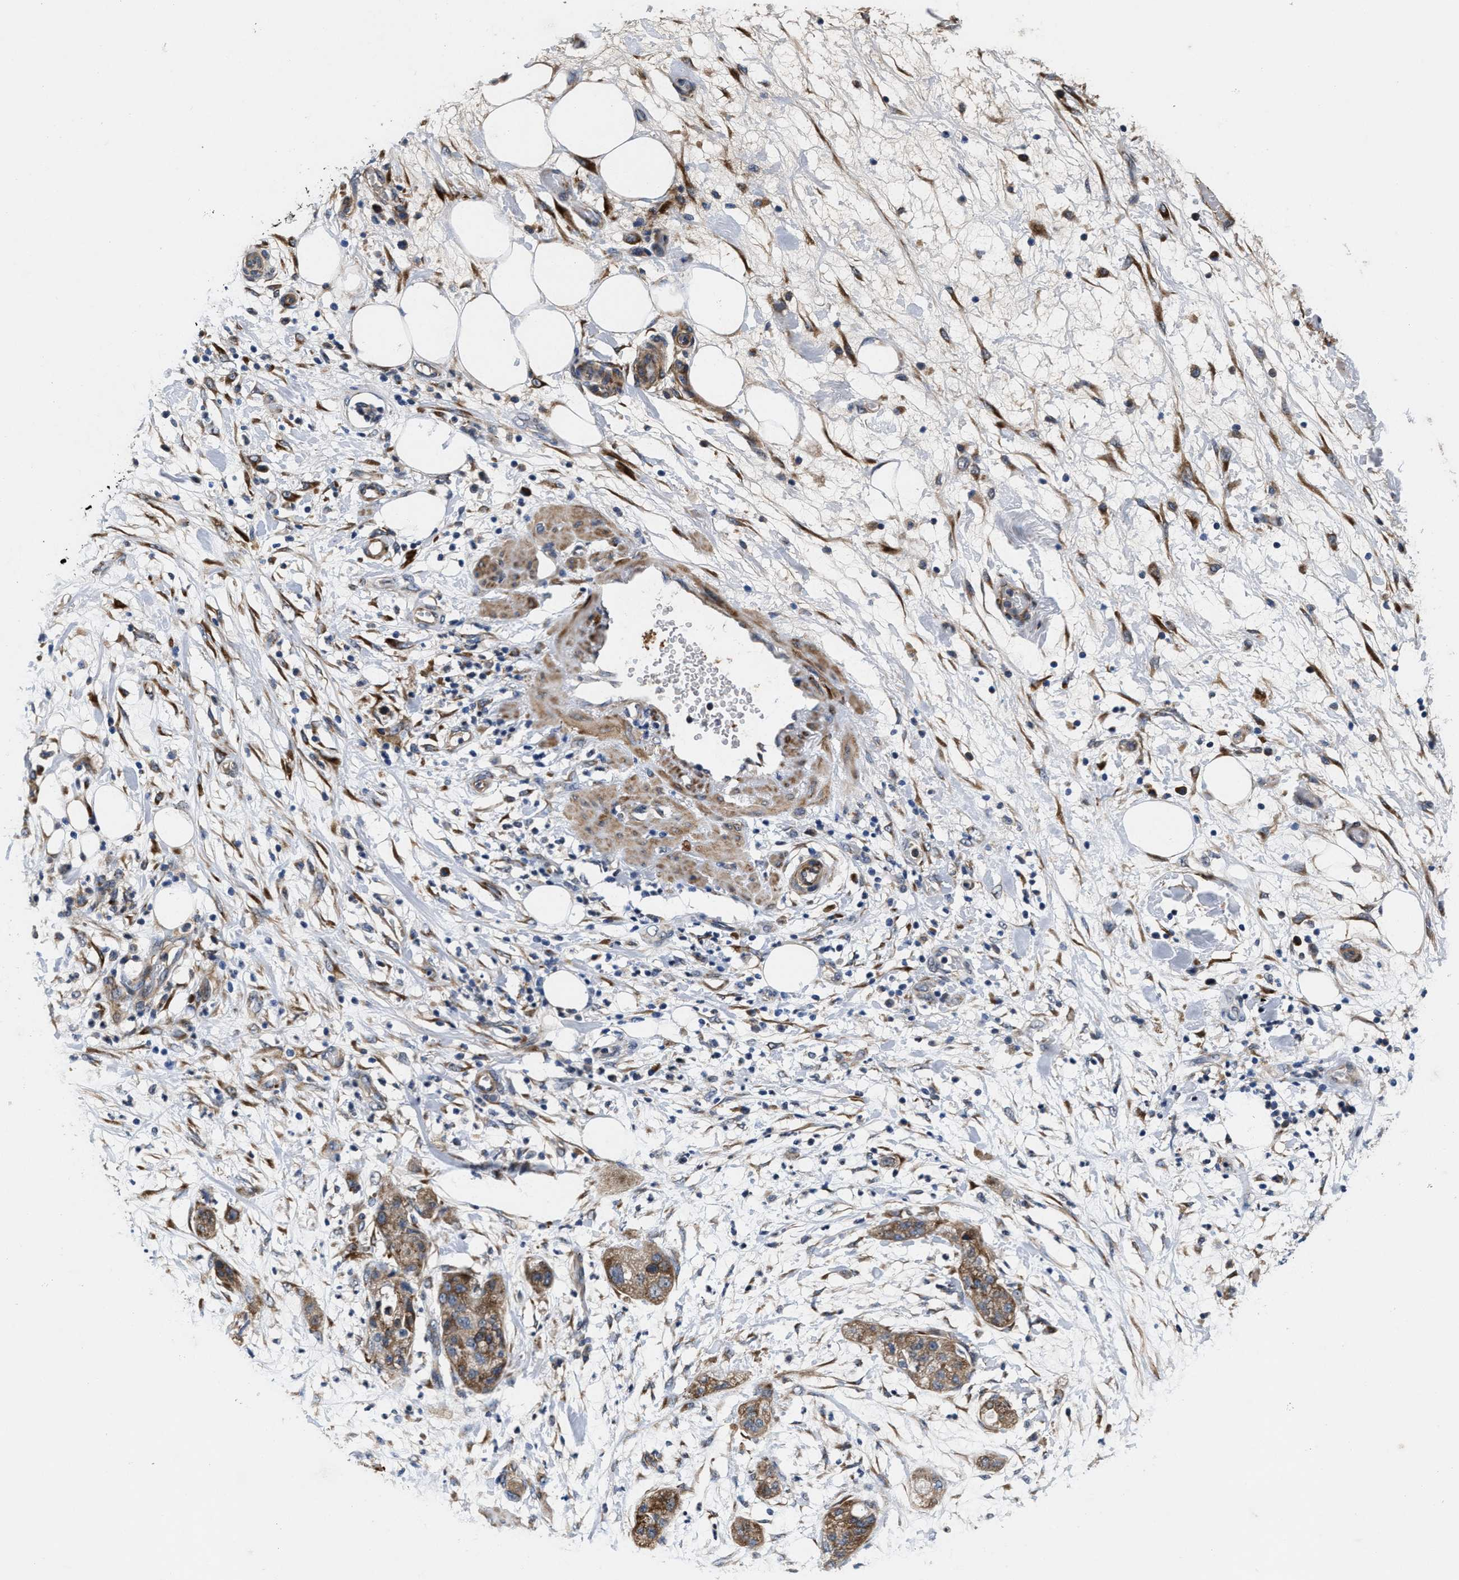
{"staining": {"intensity": "moderate", "quantity": ">75%", "location": "cytoplasmic/membranous"}, "tissue": "pancreatic cancer", "cell_type": "Tumor cells", "image_type": "cancer", "snomed": [{"axis": "morphology", "description": "Adenocarcinoma, NOS"}, {"axis": "topography", "description": "Pancreas"}], "caption": "Pancreatic cancer (adenocarcinoma) stained with immunohistochemistry (IHC) displays moderate cytoplasmic/membranous staining in about >75% of tumor cells.", "gene": "SLC12A2", "patient": {"sex": "female", "age": 78}}